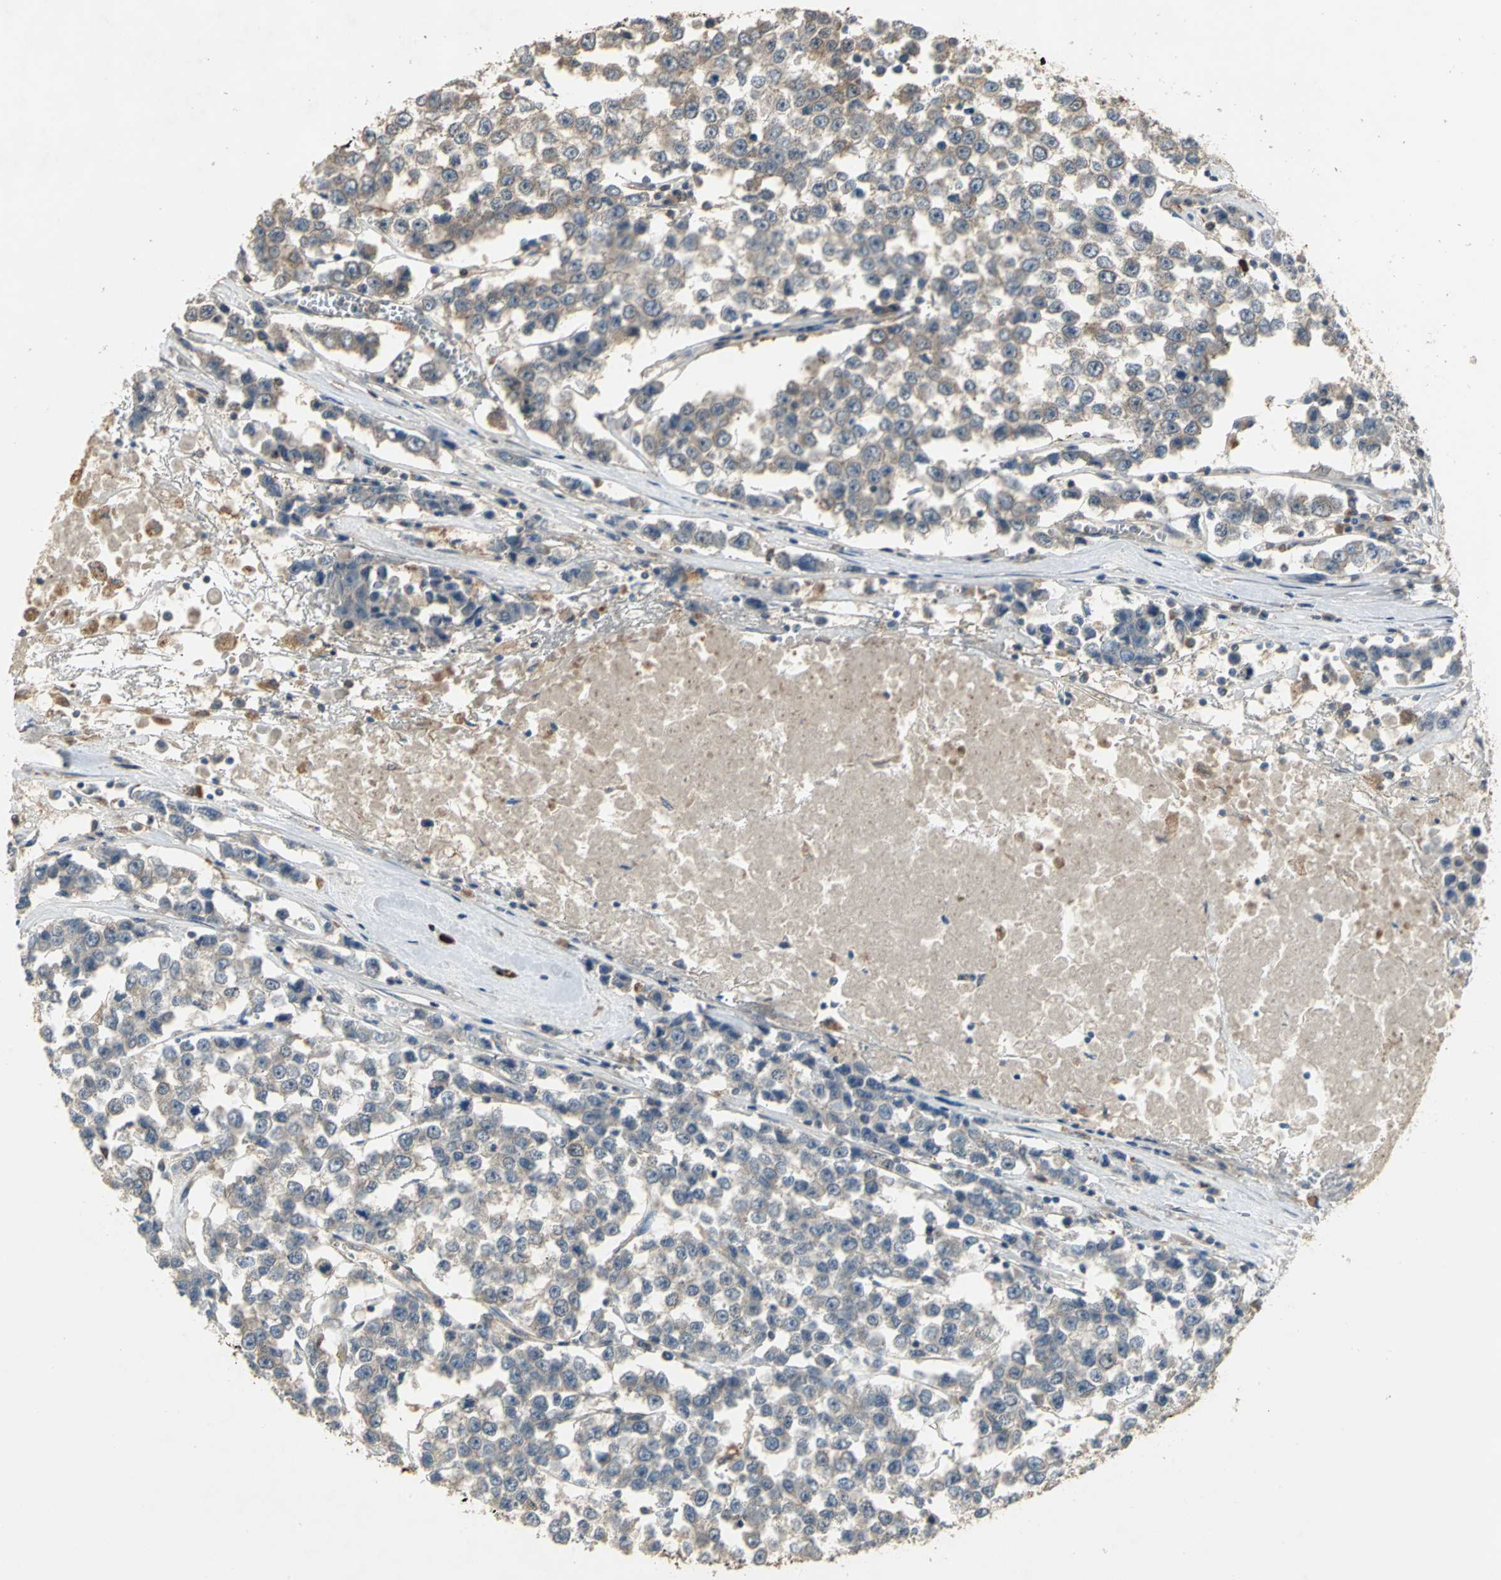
{"staining": {"intensity": "moderate", "quantity": ">75%", "location": "cytoplasmic/membranous"}, "tissue": "testis cancer", "cell_type": "Tumor cells", "image_type": "cancer", "snomed": [{"axis": "morphology", "description": "Seminoma, NOS"}, {"axis": "morphology", "description": "Carcinoma, Embryonal, NOS"}, {"axis": "topography", "description": "Testis"}], "caption": "Immunohistochemistry (IHC) staining of seminoma (testis), which demonstrates medium levels of moderate cytoplasmic/membranous positivity in about >75% of tumor cells indicating moderate cytoplasmic/membranous protein staining. The staining was performed using DAB (3,3'-diaminobenzidine) (brown) for protein detection and nuclei were counterstained in hematoxylin (blue).", "gene": "MET", "patient": {"sex": "male", "age": 52}}